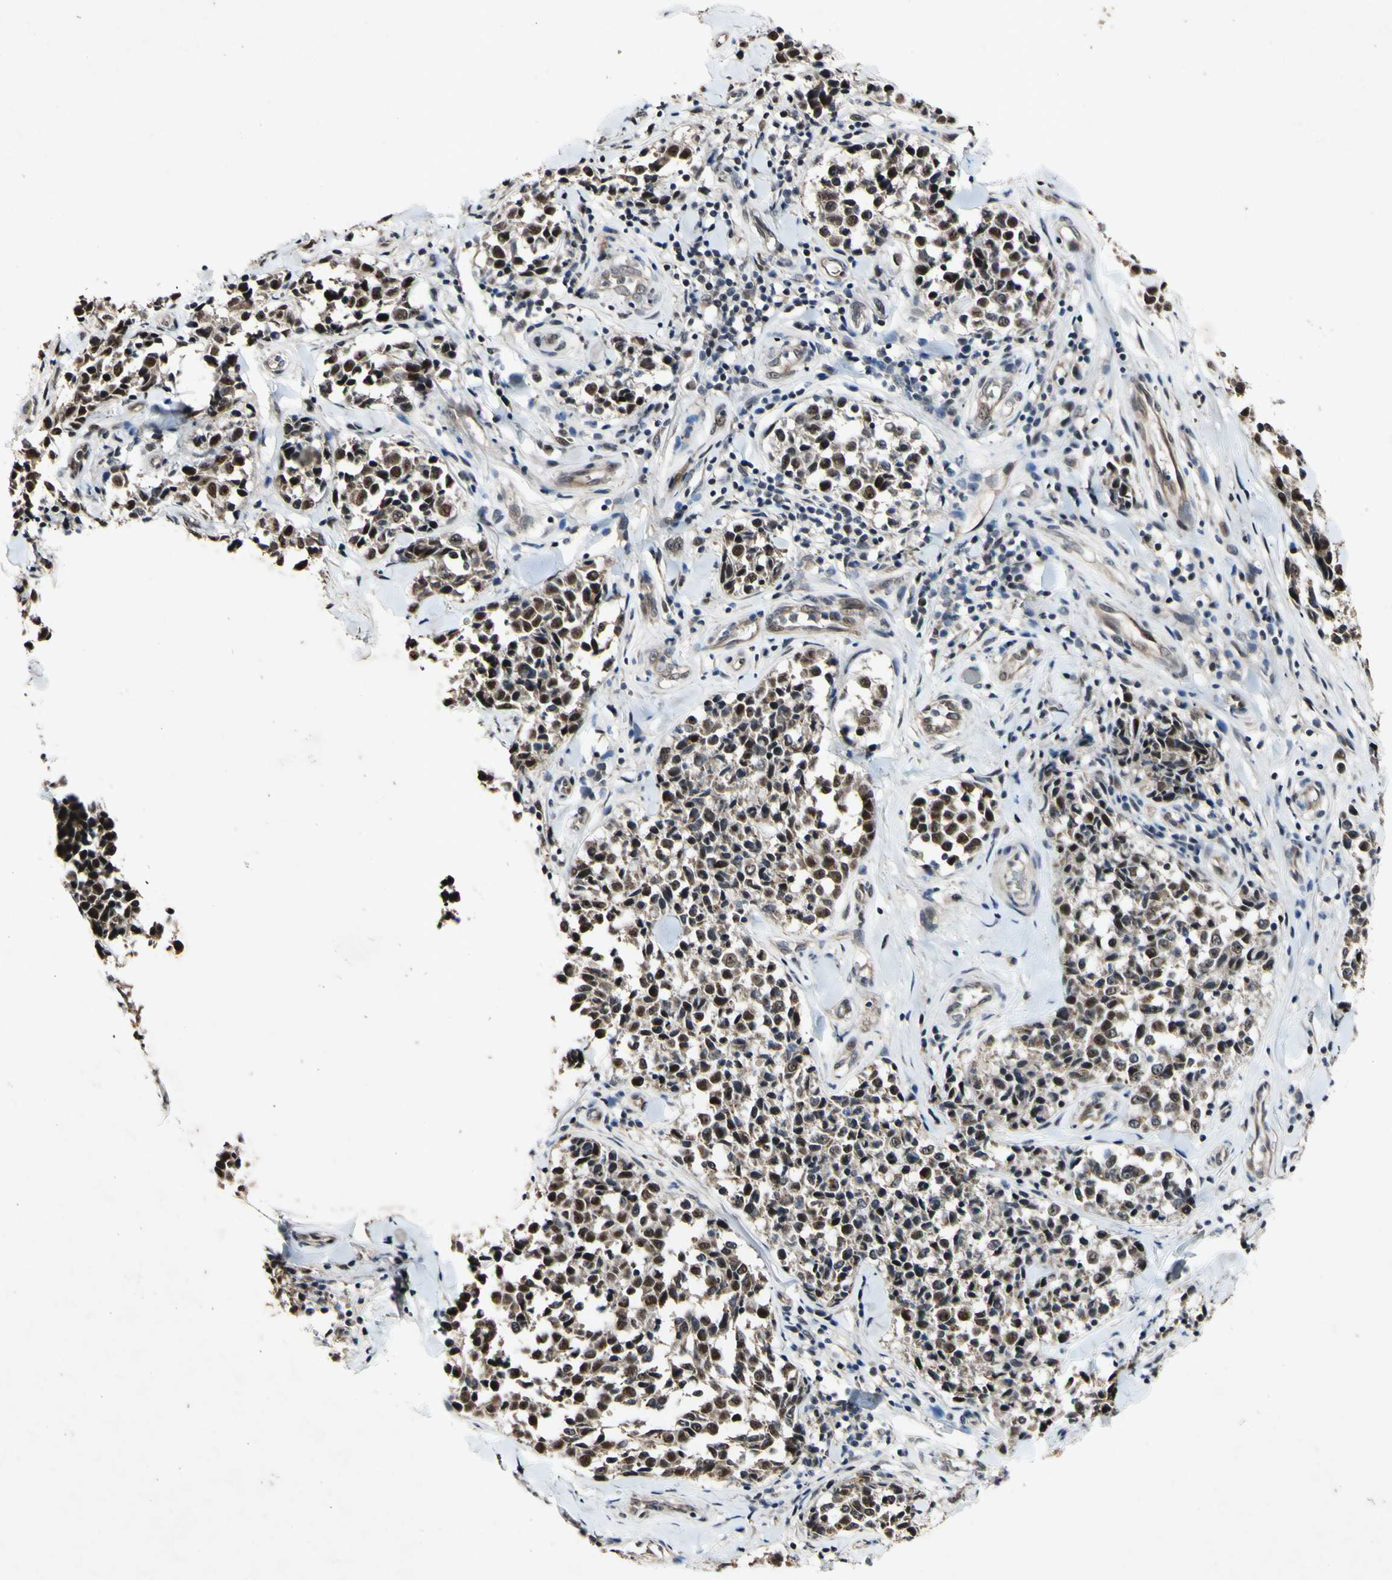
{"staining": {"intensity": "strong", "quantity": "25%-75%", "location": "nuclear"}, "tissue": "melanoma", "cell_type": "Tumor cells", "image_type": "cancer", "snomed": [{"axis": "morphology", "description": "Malignant melanoma, NOS"}, {"axis": "topography", "description": "Skin"}], "caption": "Immunohistochemistry (IHC) micrograph of neoplastic tissue: human malignant melanoma stained using IHC shows high levels of strong protein expression localized specifically in the nuclear of tumor cells, appearing as a nuclear brown color.", "gene": "POLR2F", "patient": {"sex": "female", "age": 64}}